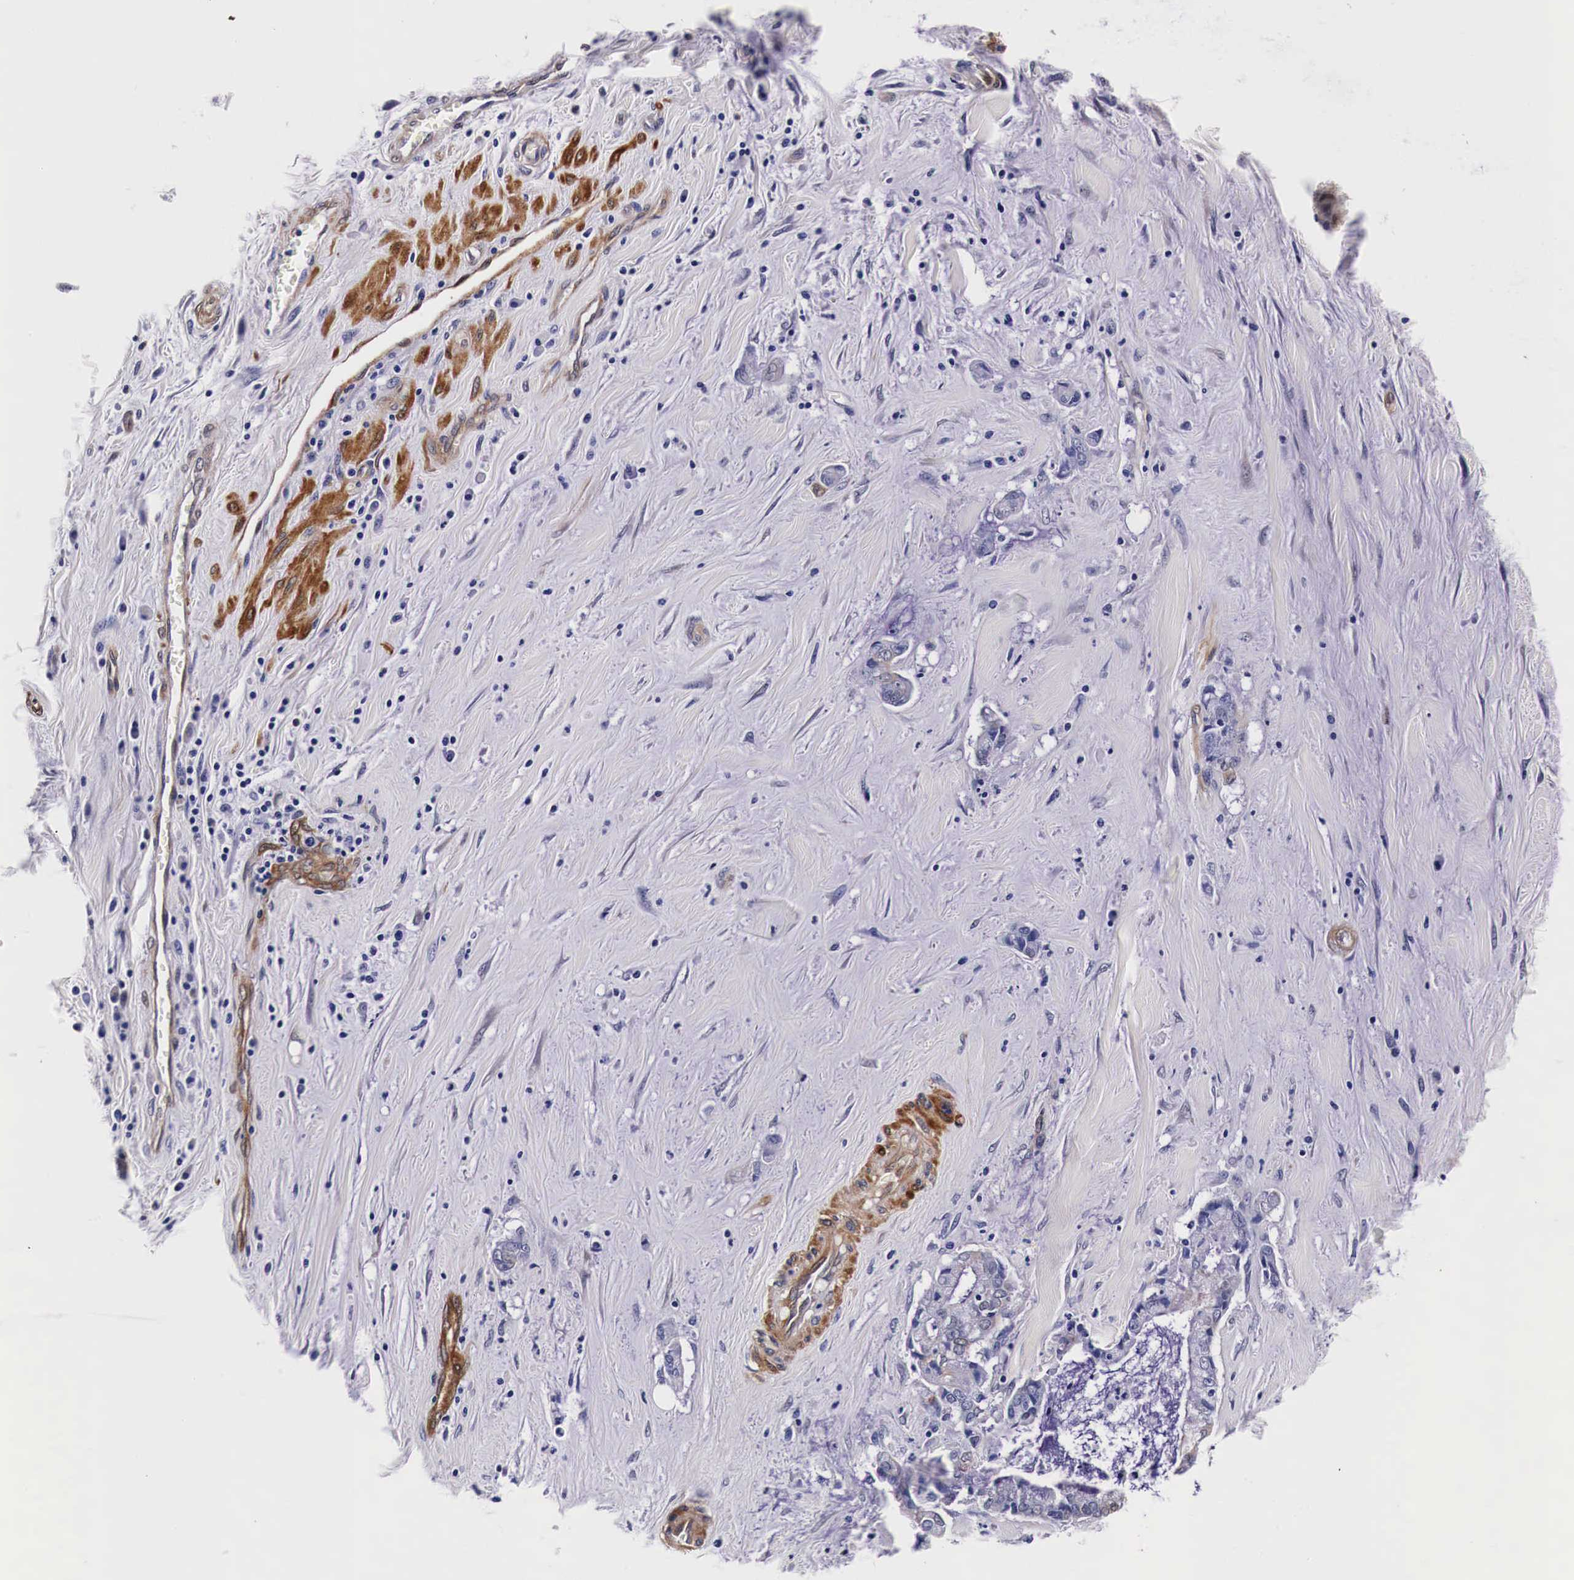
{"staining": {"intensity": "negative", "quantity": "none", "location": "none"}, "tissue": "liver cancer", "cell_type": "Tumor cells", "image_type": "cancer", "snomed": [{"axis": "morphology", "description": "Cholangiocarcinoma"}, {"axis": "topography", "description": "Liver"}], "caption": "High power microscopy histopathology image of an immunohistochemistry photomicrograph of liver cancer (cholangiocarcinoma), revealing no significant staining in tumor cells.", "gene": "HSPB1", "patient": {"sex": "male", "age": 57}}